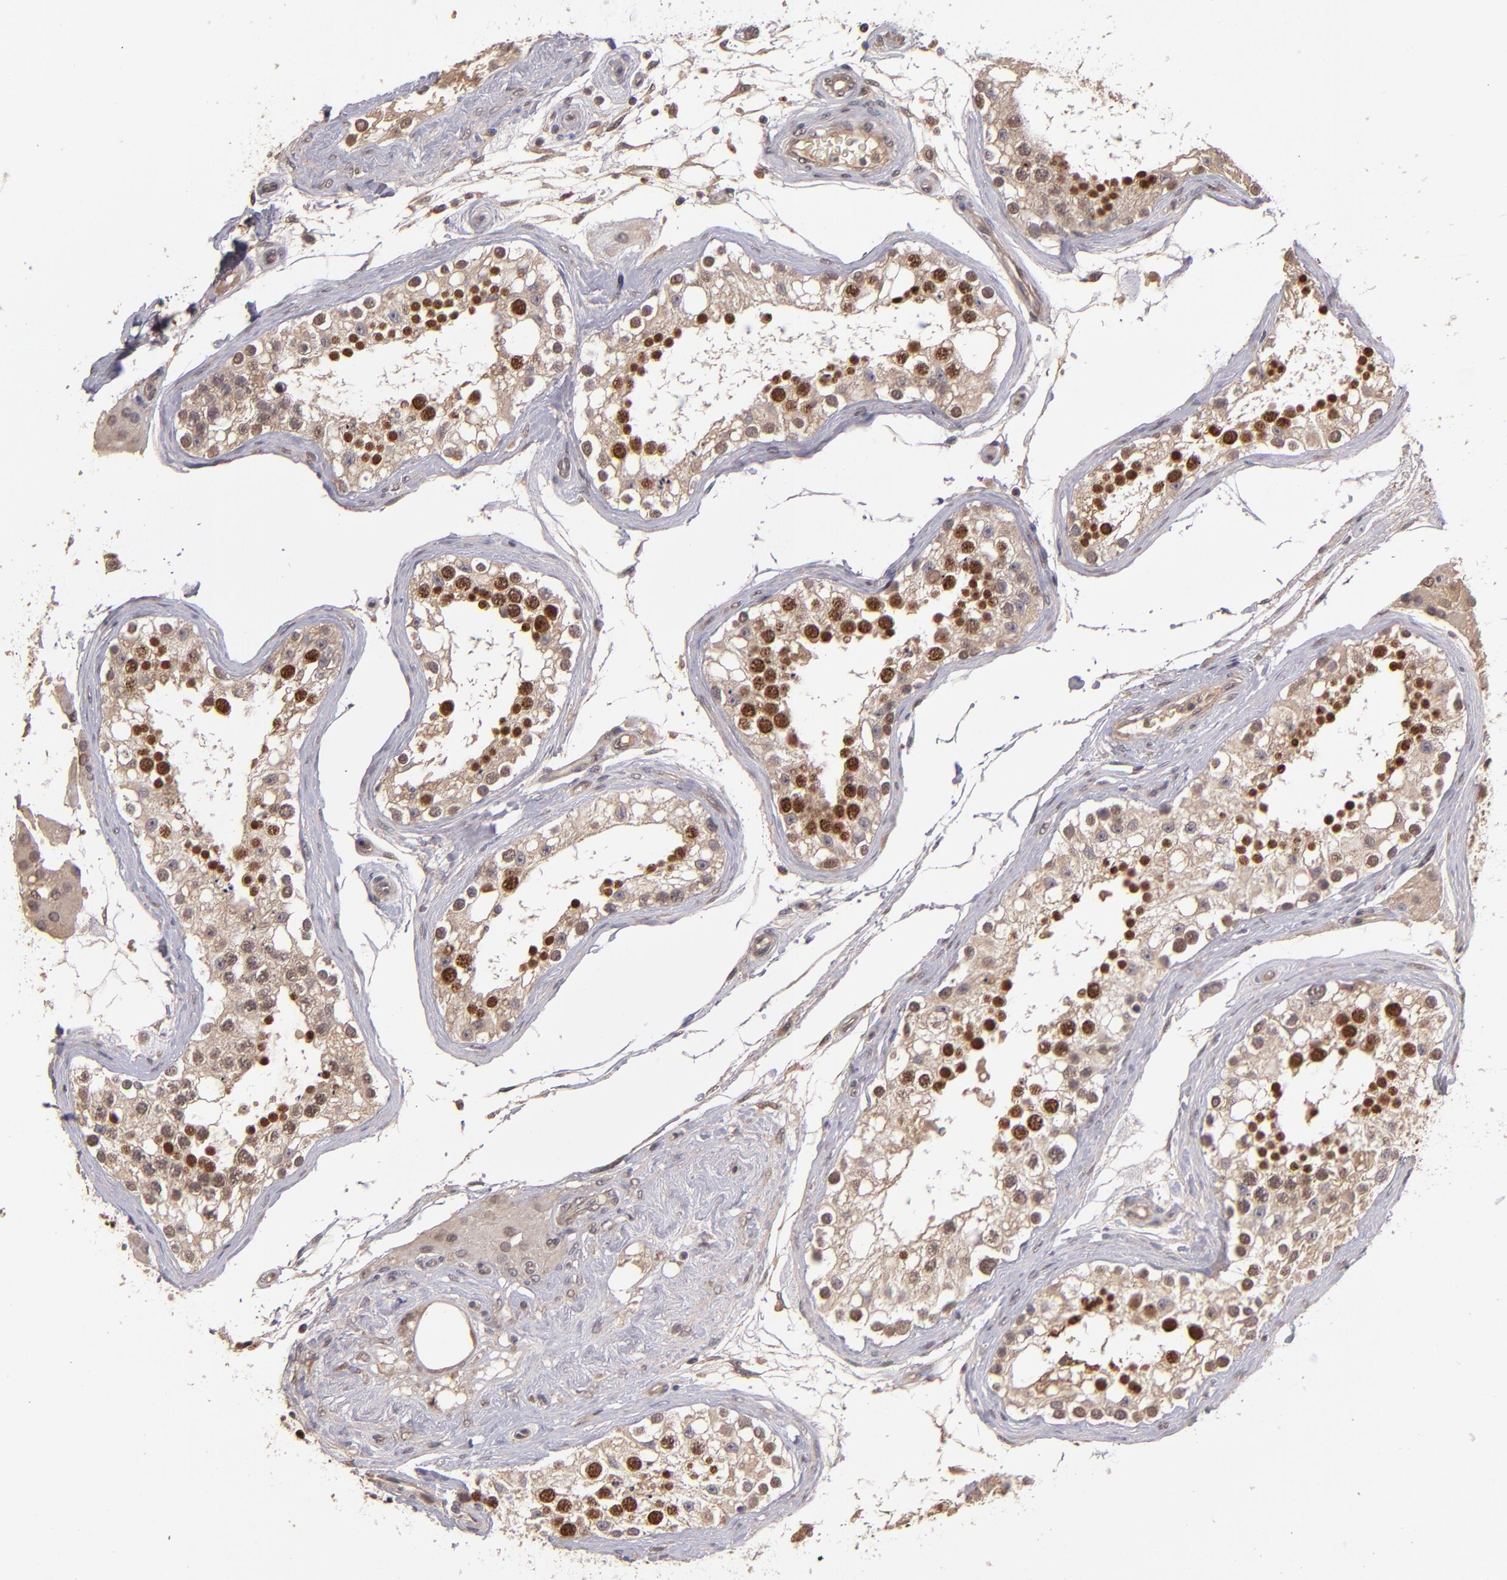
{"staining": {"intensity": "strong", "quantity": "25%-75%", "location": "nuclear"}, "tissue": "testis", "cell_type": "Cells in seminiferous ducts", "image_type": "normal", "snomed": [{"axis": "morphology", "description": "Normal tissue, NOS"}, {"axis": "topography", "description": "Testis"}], "caption": "Strong nuclear protein positivity is present in about 25%-75% of cells in seminiferous ducts in testis. The staining was performed using DAB, with brown indicating positive protein expression. Nuclei are stained blue with hematoxylin.", "gene": "ABHD12B", "patient": {"sex": "male", "age": 68}}